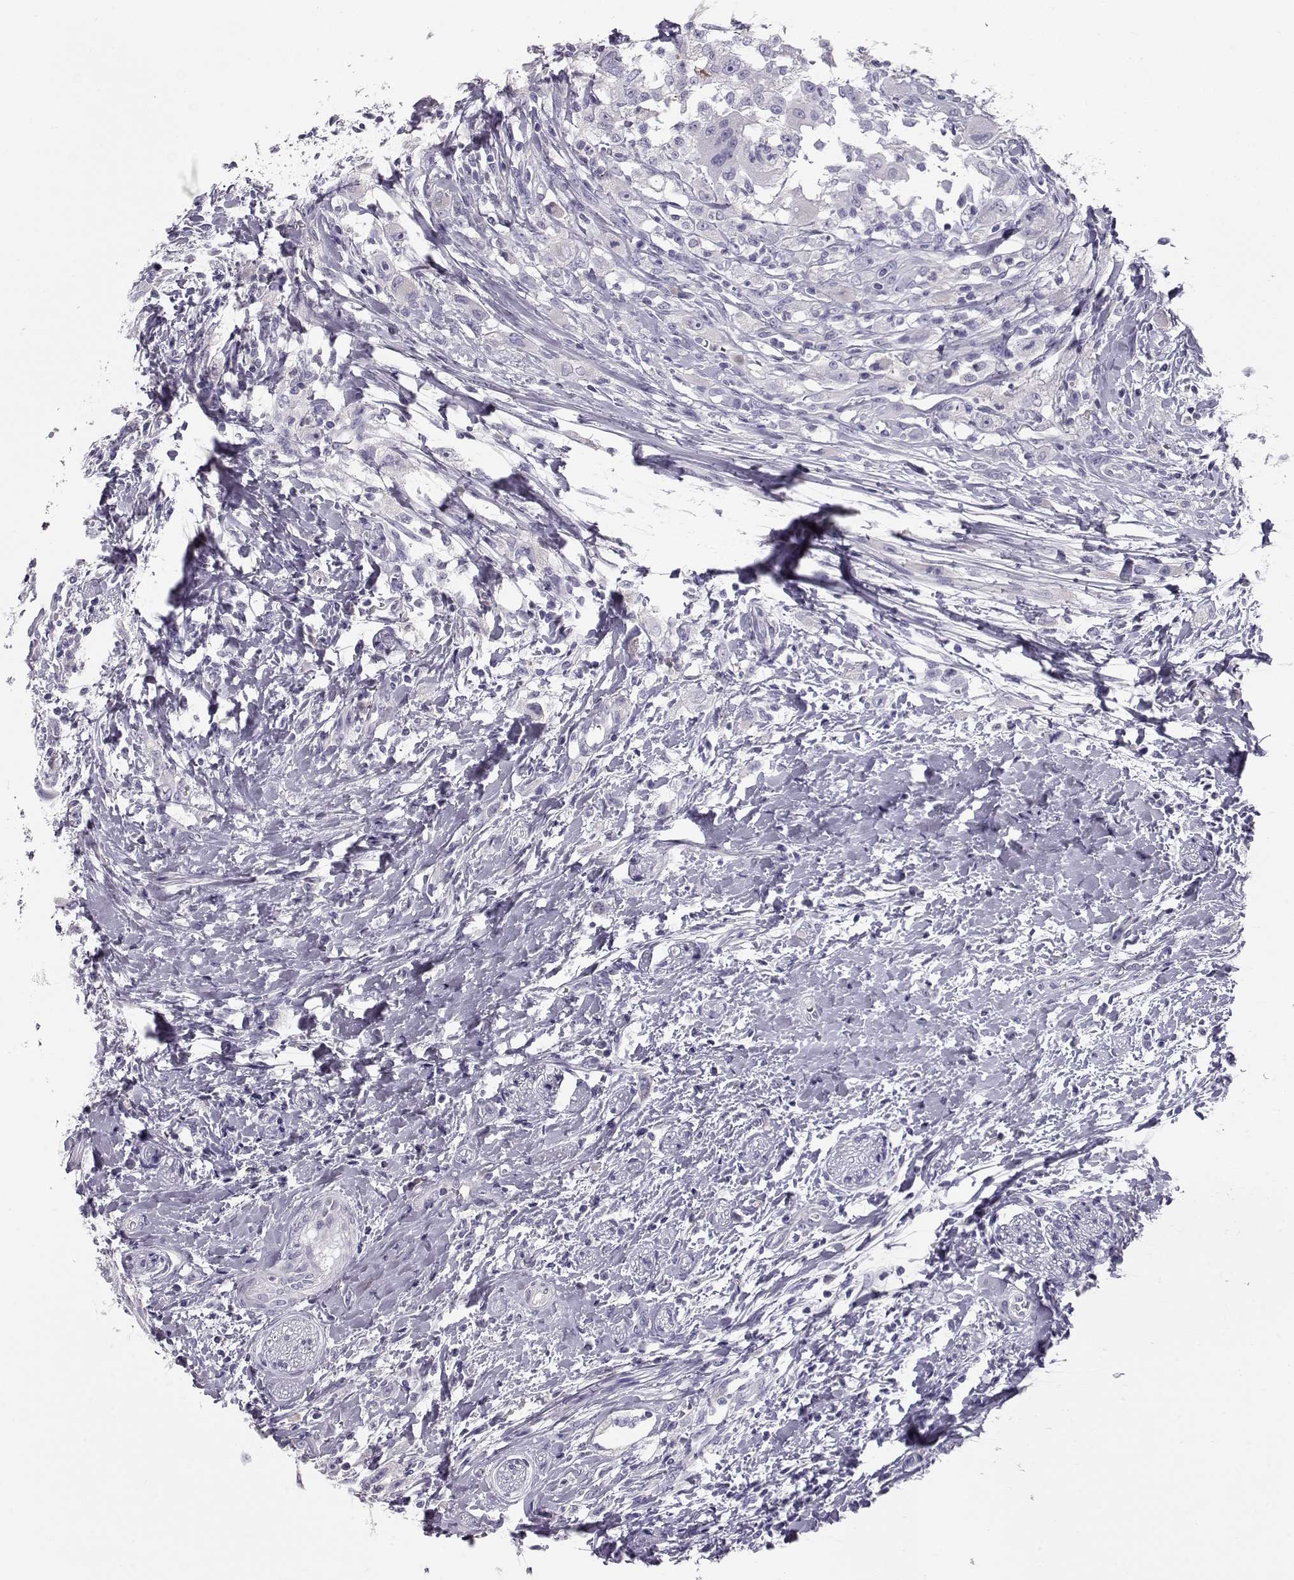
{"staining": {"intensity": "negative", "quantity": "none", "location": "none"}, "tissue": "head and neck cancer", "cell_type": "Tumor cells", "image_type": "cancer", "snomed": [{"axis": "morphology", "description": "Squamous cell carcinoma, NOS"}, {"axis": "morphology", "description": "Squamous cell carcinoma, metastatic, NOS"}, {"axis": "topography", "description": "Oral tissue"}, {"axis": "topography", "description": "Head-Neck"}], "caption": "Micrograph shows no protein positivity in tumor cells of head and neck squamous cell carcinoma tissue.", "gene": "GPR26", "patient": {"sex": "female", "age": 85}}